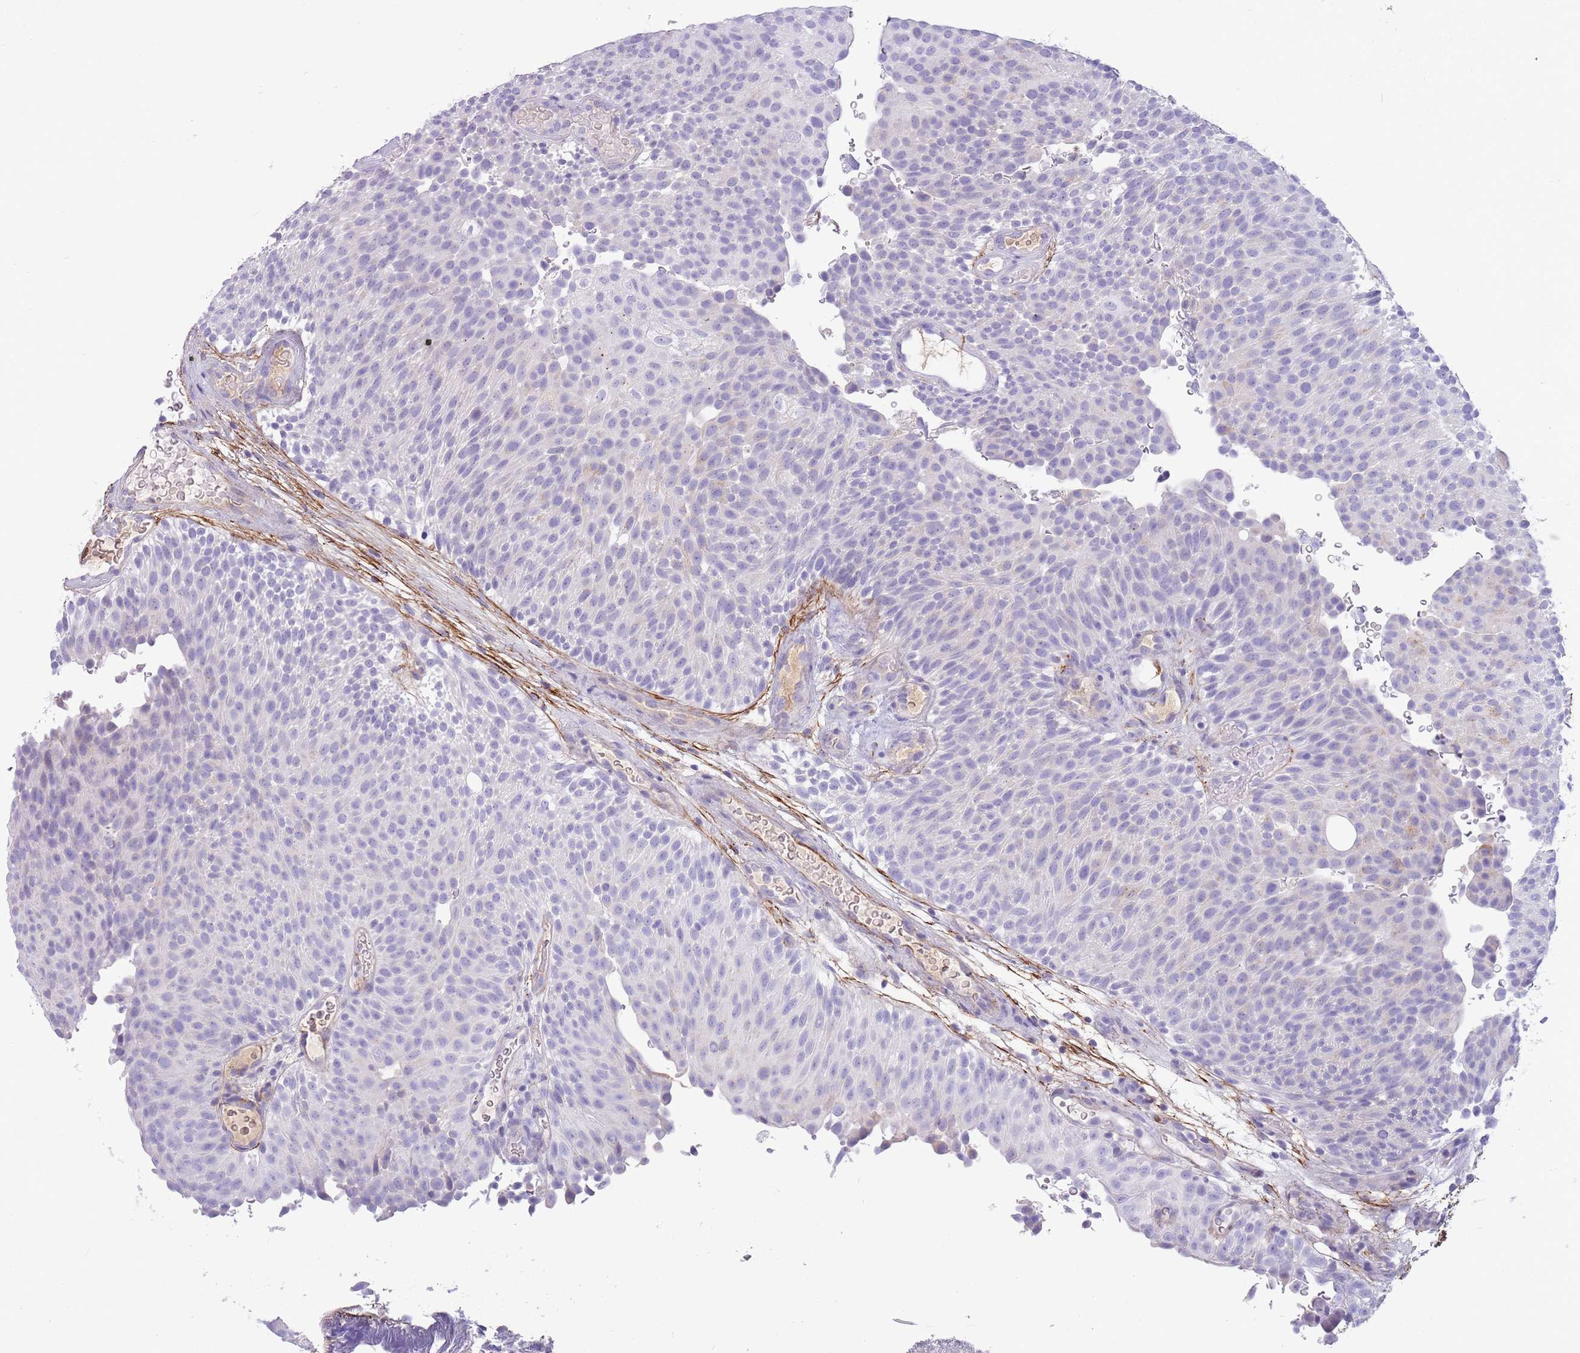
{"staining": {"intensity": "negative", "quantity": "none", "location": "none"}, "tissue": "urothelial cancer", "cell_type": "Tumor cells", "image_type": "cancer", "snomed": [{"axis": "morphology", "description": "Urothelial carcinoma, Low grade"}, {"axis": "topography", "description": "Urinary bladder"}], "caption": "IHC of urothelial carcinoma (low-grade) displays no staining in tumor cells. (Immunohistochemistry (ihc), brightfield microscopy, high magnification).", "gene": "LEPROTL1", "patient": {"sex": "male", "age": 78}}